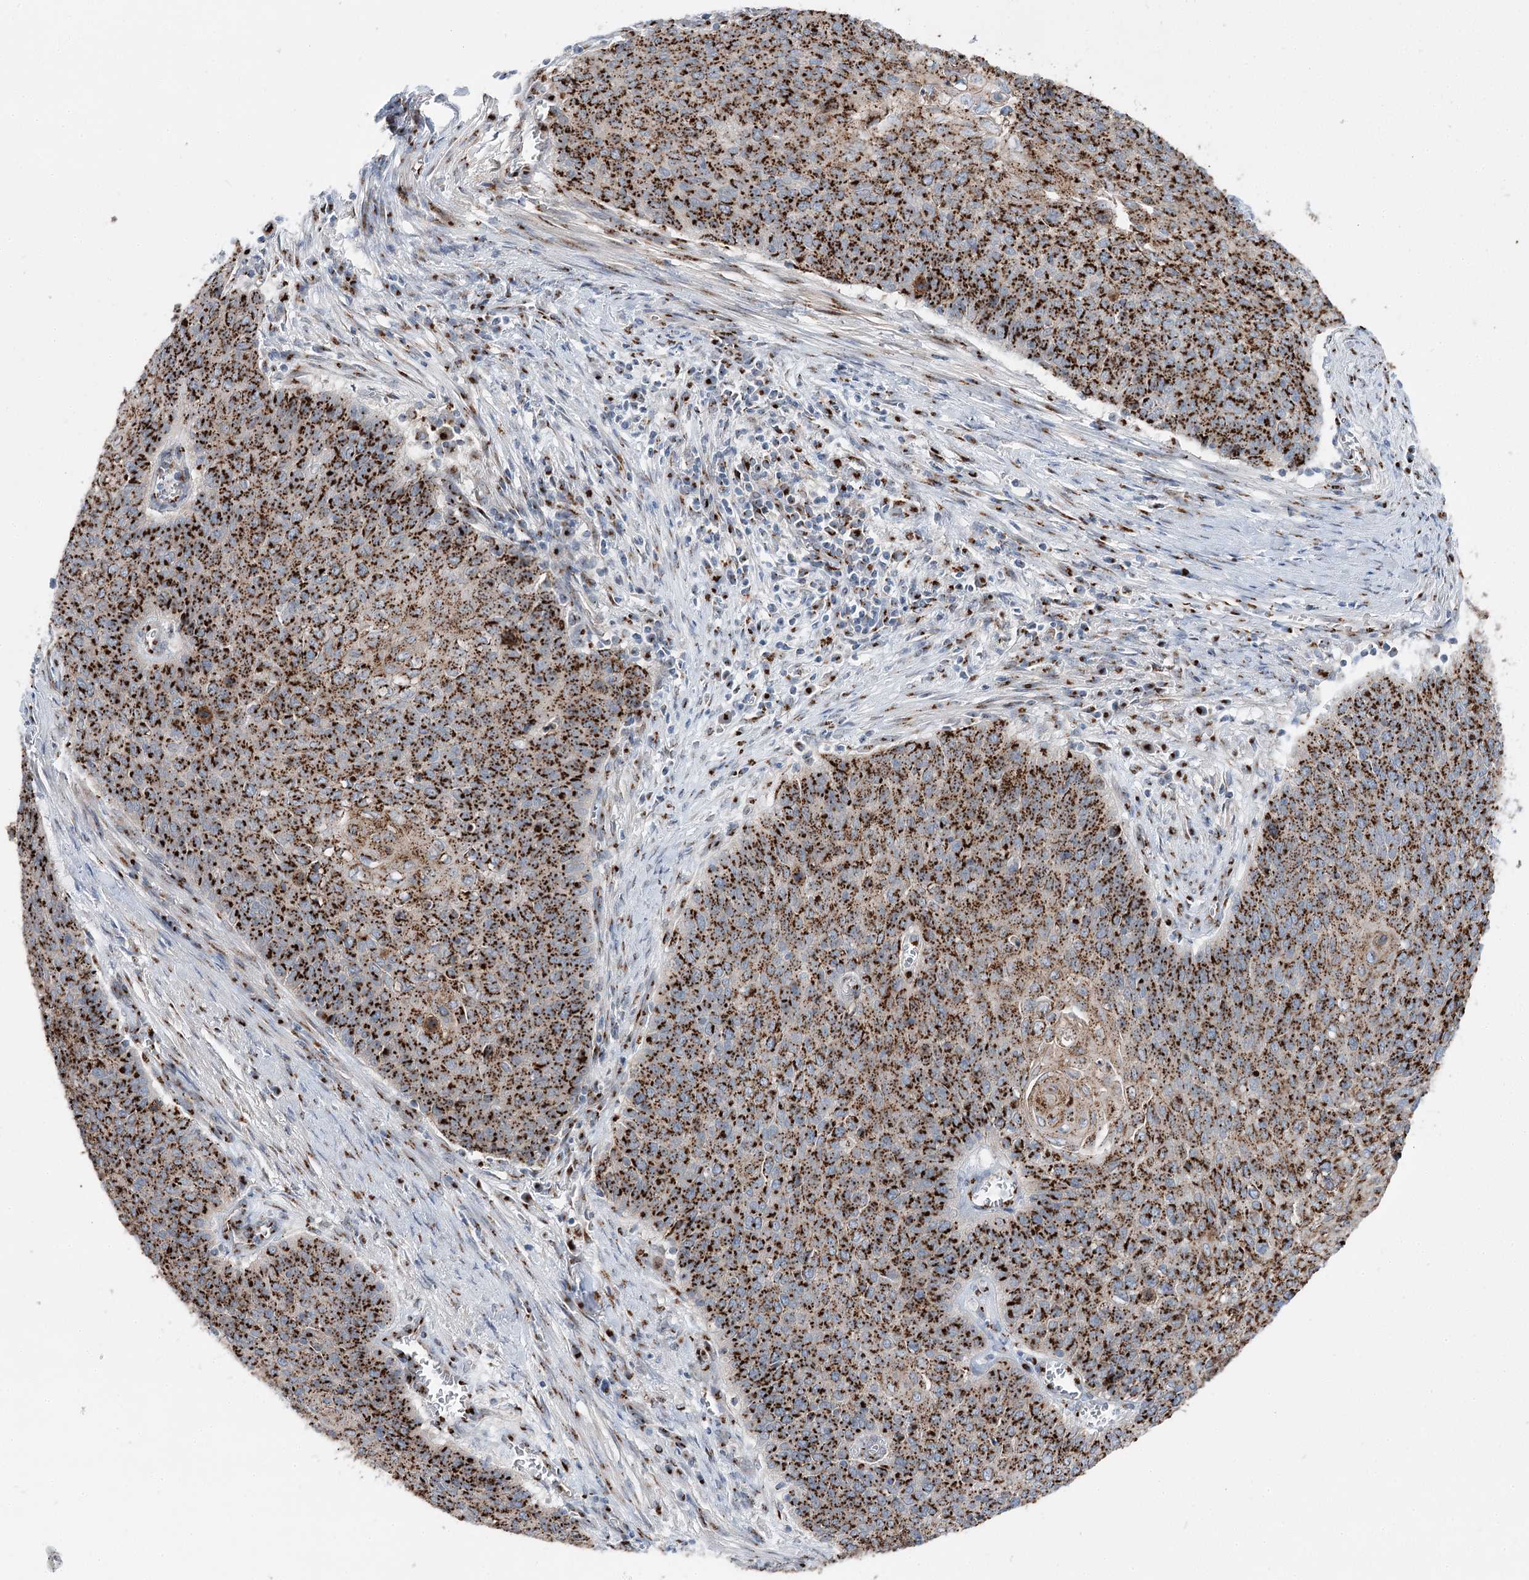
{"staining": {"intensity": "strong", "quantity": ">75%", "location": "cytoplasmic/membranous"}, "tissue": "cervical cancer", "cell_type": "Tumor cells", "image_type": "cancer", "snomed": [{"axis": "morphology", "description": "Squamous cell carcinoma, NOS"}, {"axis": "topography", "description": "Cervix"}], "caption": "Tumor cells reveal high levels of strong cytoplasmic/membranous expression in approximately >75% of cells in squamous cell carcinoma (cervical).", "gene": "TMEM165", "patient": {"sex": "female", "age": 39}}